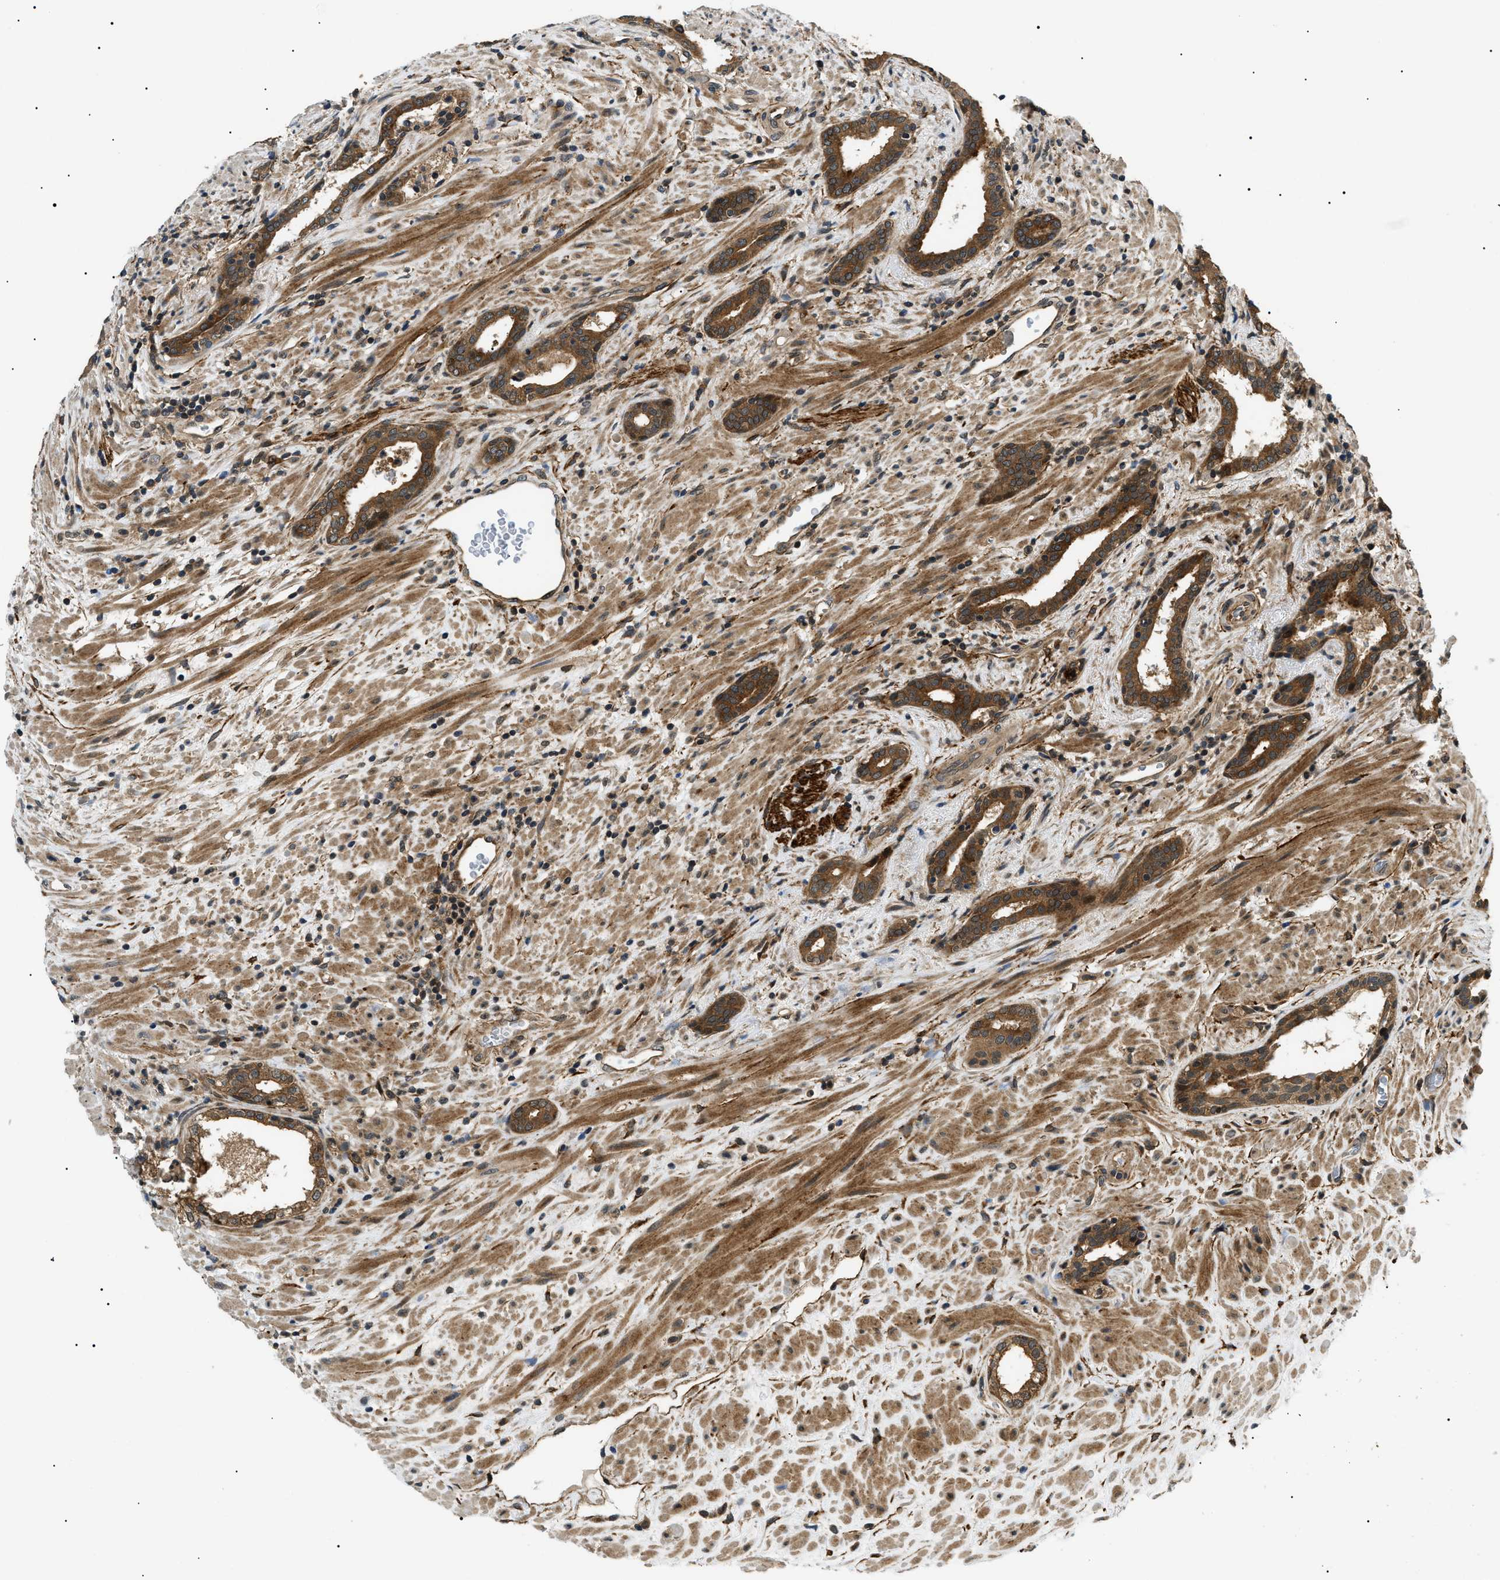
{"staining": {"intensity": "moderate", "quantity": ">75%", "location": "cytoplasmic/membranous"}, "tissue": "prostate cancer", "cell_type": "Tumor cells", "image_type": "cancer", "snomed": [{"axis": "morphology", "description": "Adenocarcinoma, High grade"}, {"axis": "topography", "description": "Prostate"}], "caption": "The immunohistochemical stain shows moderate cytoplasmic/membranous staining in tumor cells of prostate cancer (adenocarcinoma (high-grade)) tissue. The staining is performed using DAB brown chromogen to label protein expression. The nuclei are counter-stained blue using hematoxylin.", "gene": "ATP6AP1", "patient": {"sex": "male", "age": 71}}